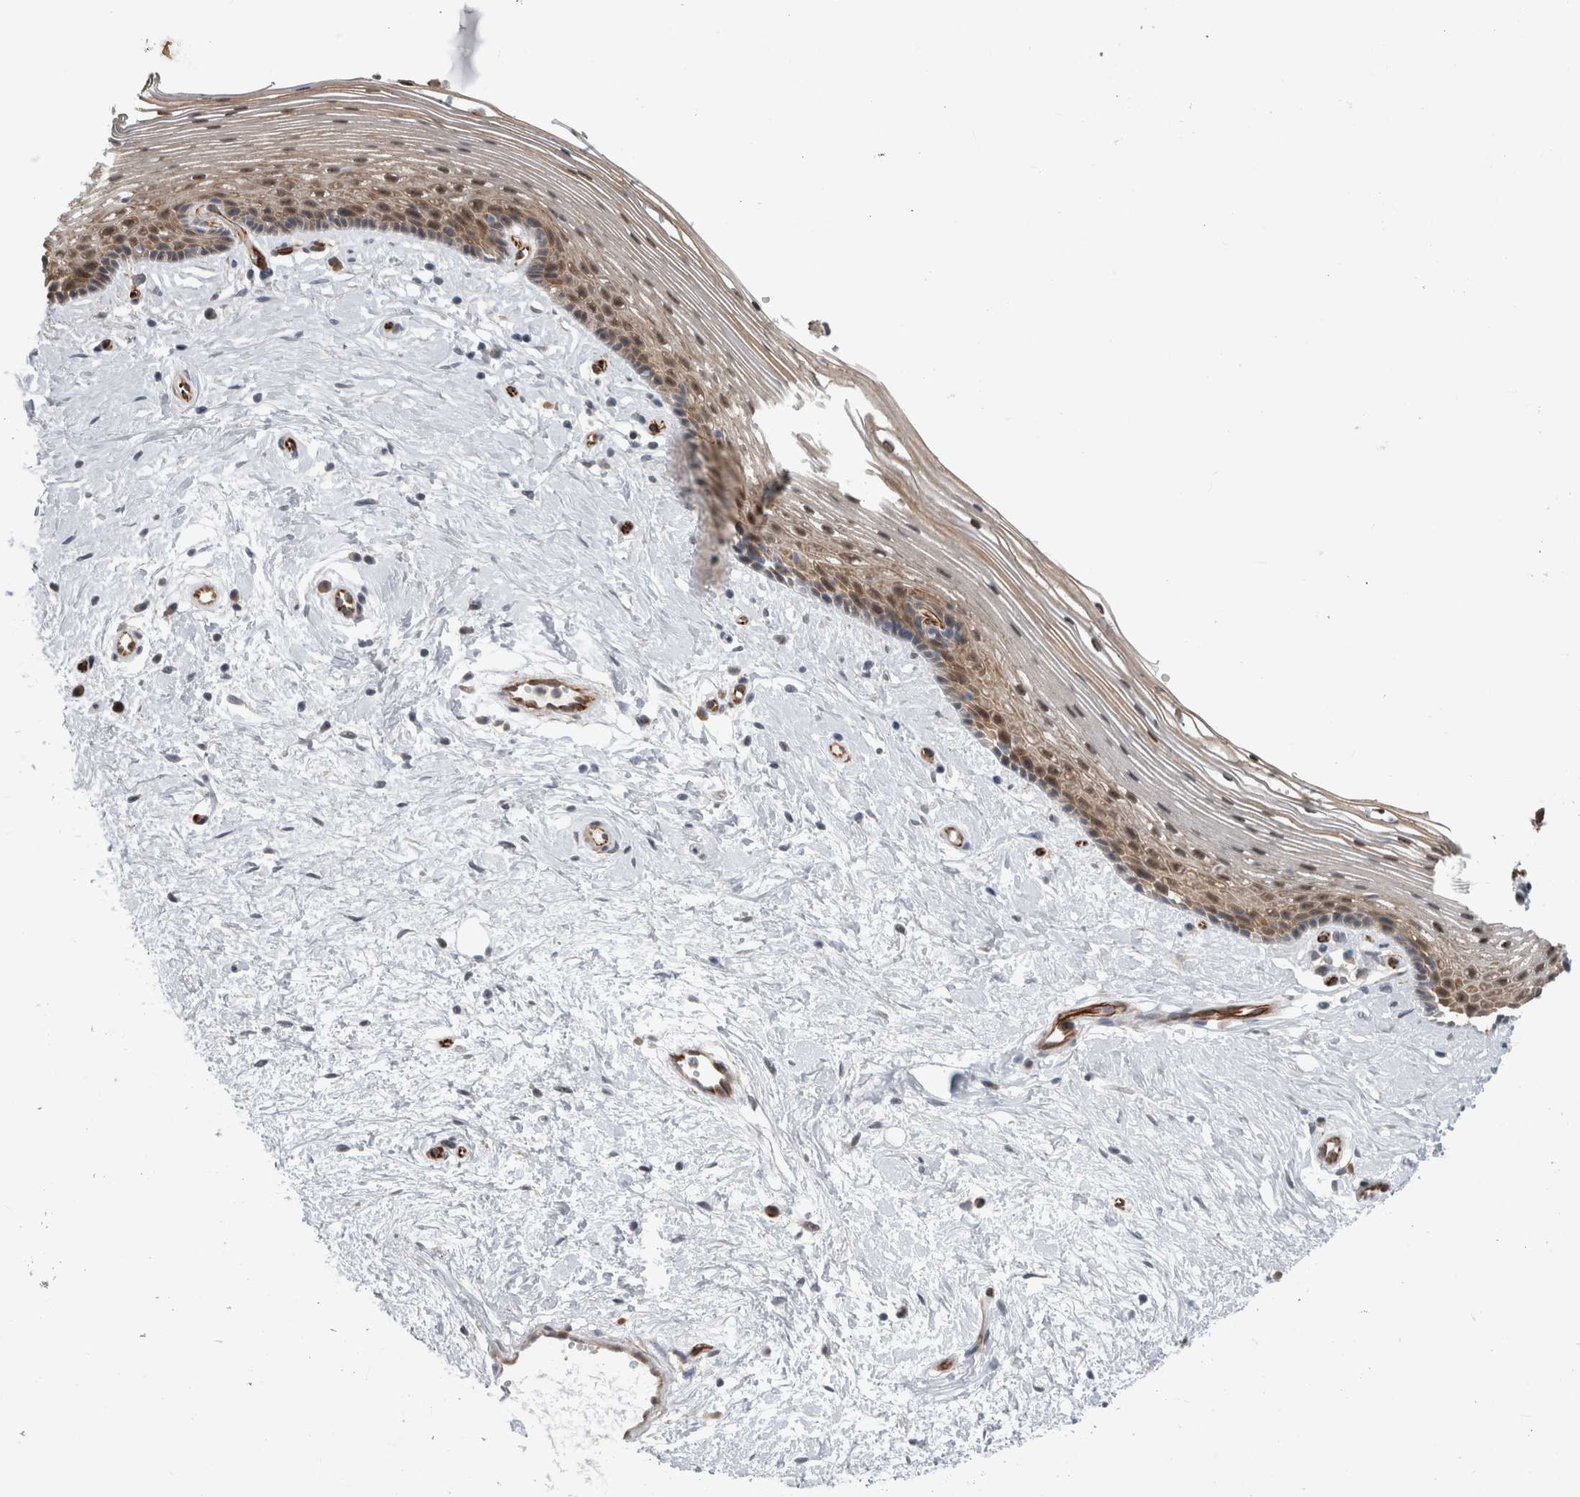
{"staining": {"intensity": "moderate", "quantity": "25%-75%", "location": "cytoplasmic/membranous,nuclear"}, "tissue": "vagina", "cell_type": "Squamous epithelial cells", "image_type": "normal", "snomed": [{"axis": "morphology", "description": "Normal tissue, NOS"}, {"axis": "topography", "description": "Vagina"}], "caption": "Squamous epithelial cells reveal medium levels of moderate cytoplasmic/membranous,nuclear staining in about 25%-75% of cells in benign vagina.", "gene": "FAM83H", "patient": {"sex": "female", "age": 46}}